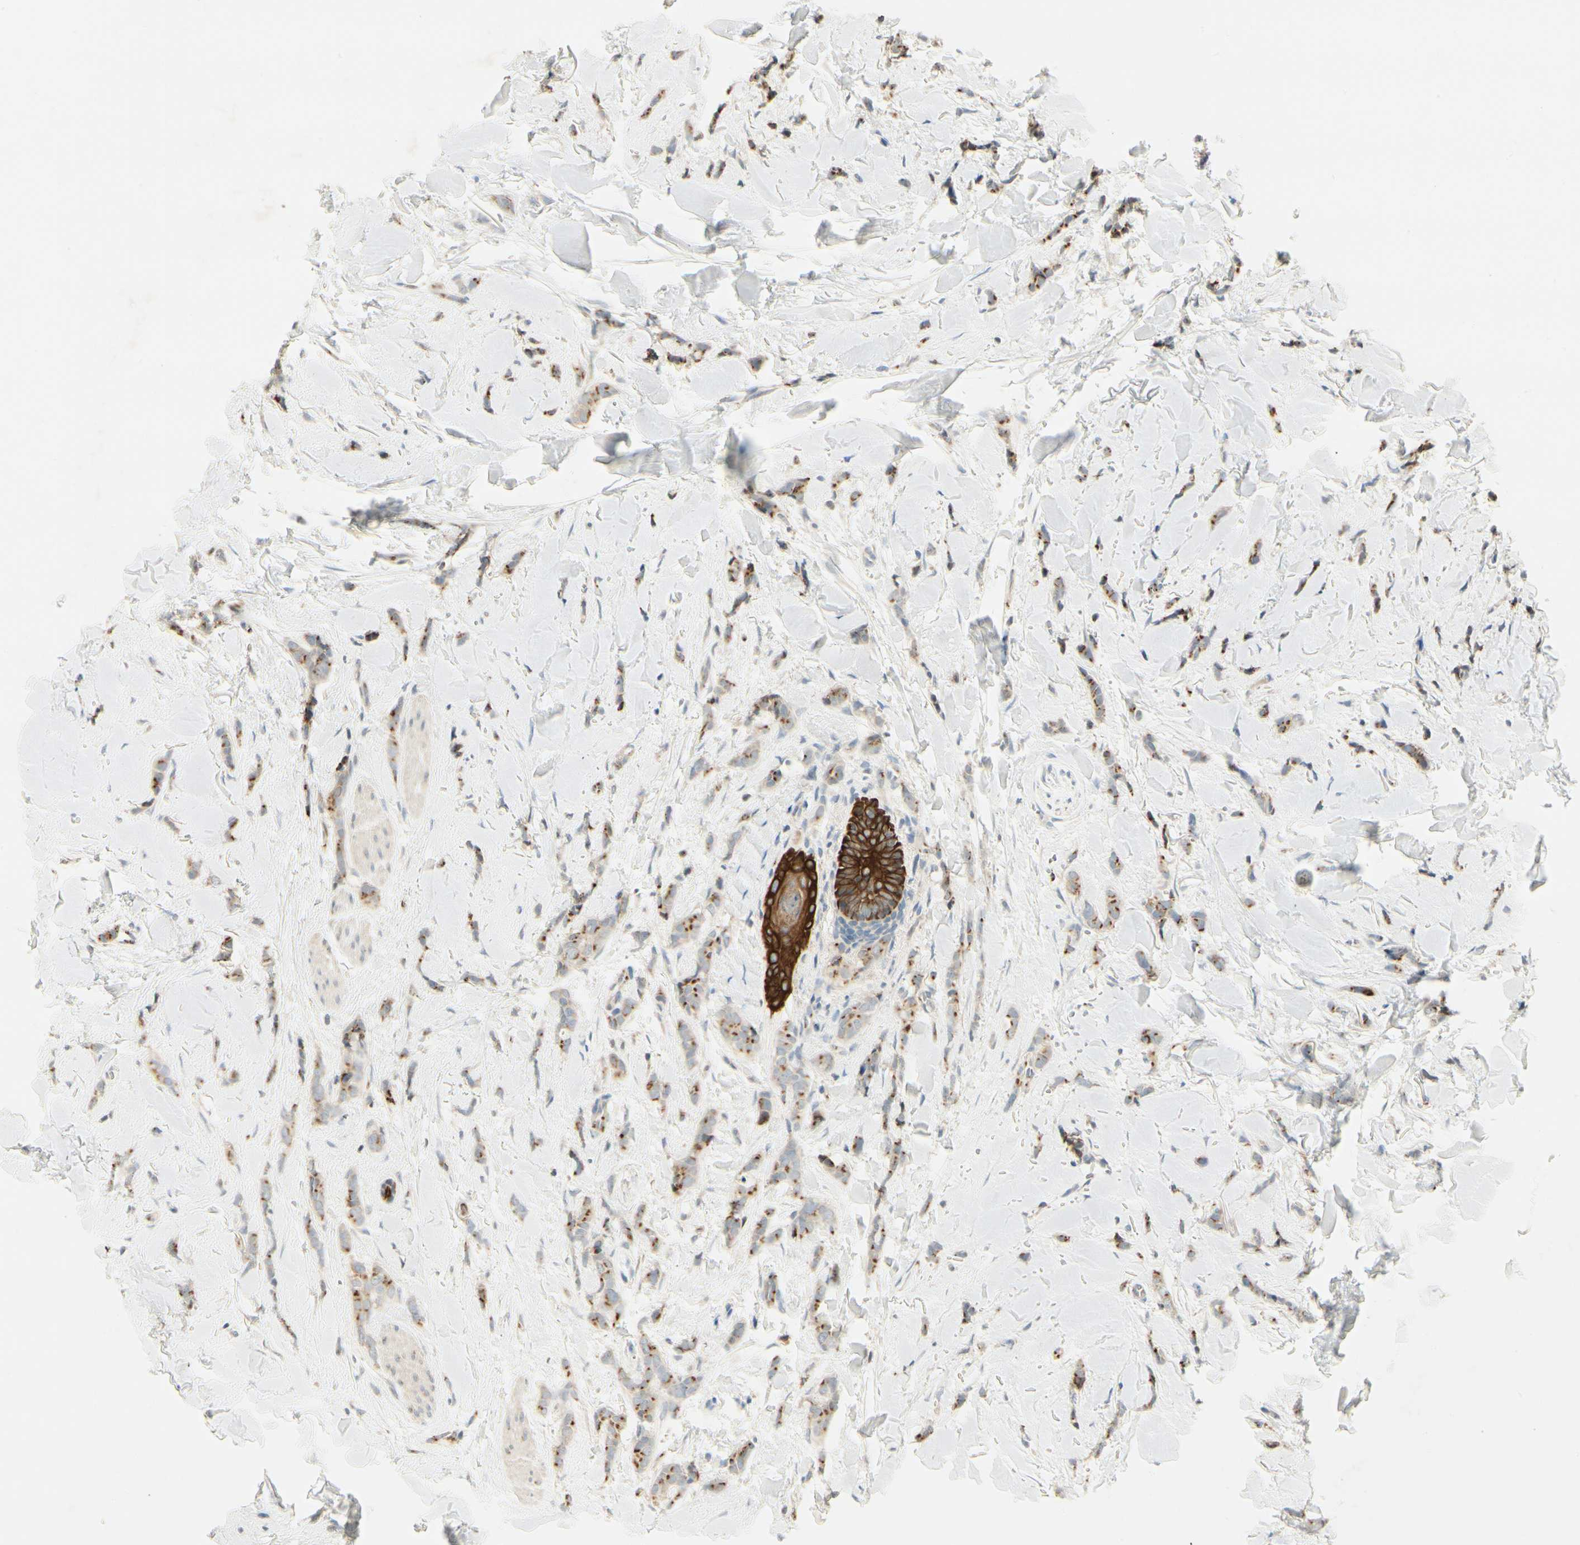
{"staining": {"intensity": "moderate", "quantity": ">75%", "location": "cytoplasmic/membranous"}, "tissue": "breast cancer", "cell_type": "Tumor cells", "image_type": "cancer", "snomed": [{"axis": "morphology", "description": "Lobular carcinoma"}, {"axis": "topography", "description": "Skin"}, {"axis": "topography", "description": "Breast"}], "caption": "Immunohistochemistry staining of breast cancer (lobular carcinoma), which reveals medium levels of moderate cytoplasmic/membranous staining in about >75% of tumor cells indicating moderate cytoplasmic/membranous protein staining. The staining was performed using DAB (3,3'-diaminobenzidine) (brown) for protein detection and nuclei were counterstained in hematoxylin (blue).", "gene": "MANSC1", "patient": {"sex": "female", "age": 46}}